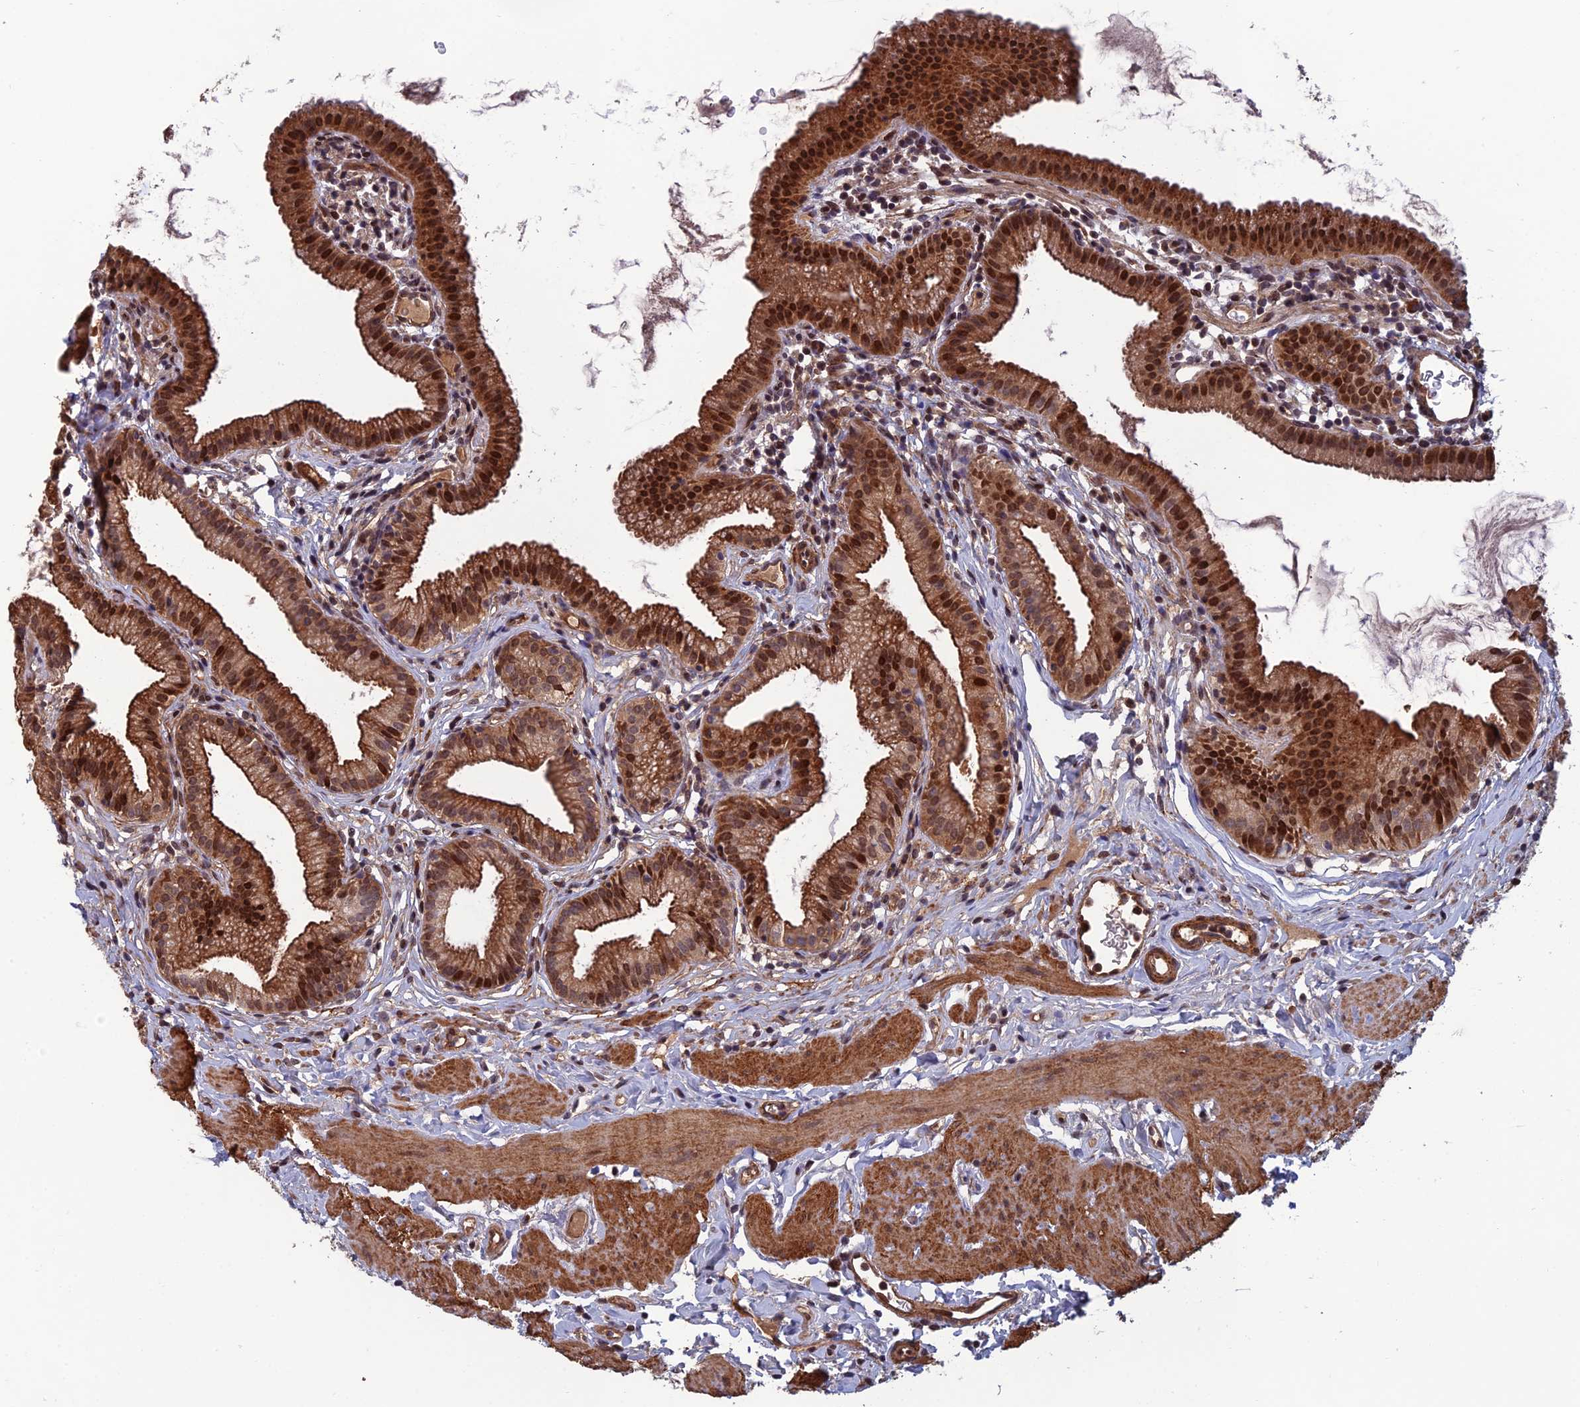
{"staining": {"intensity": "moderate", "quantity": ">75%", "location": "cytoplasmic/membranous,nuclear"}, "tissue": "gallbladder", "cell_type": "Glandular cells", "image_type": "normal", "snomed": [{"axis": "morphology", "description": "Normal tissue, NOS"}, {"axis": "topography", "description": "Gallbladder"}], "caption": "A micrograph of human gallbladder stained for a protein shows moderate cytoplasmic/membranous,nuclear brown staining in glandular cells. The staining was performed using DAB (3,3'-diaminobenzidine), with brown indicating positive protein expression. Nuclei are stained blue with hematoxylin.", "gene": "CCDC183", "patient": {"sex": "female", "age": 46}}